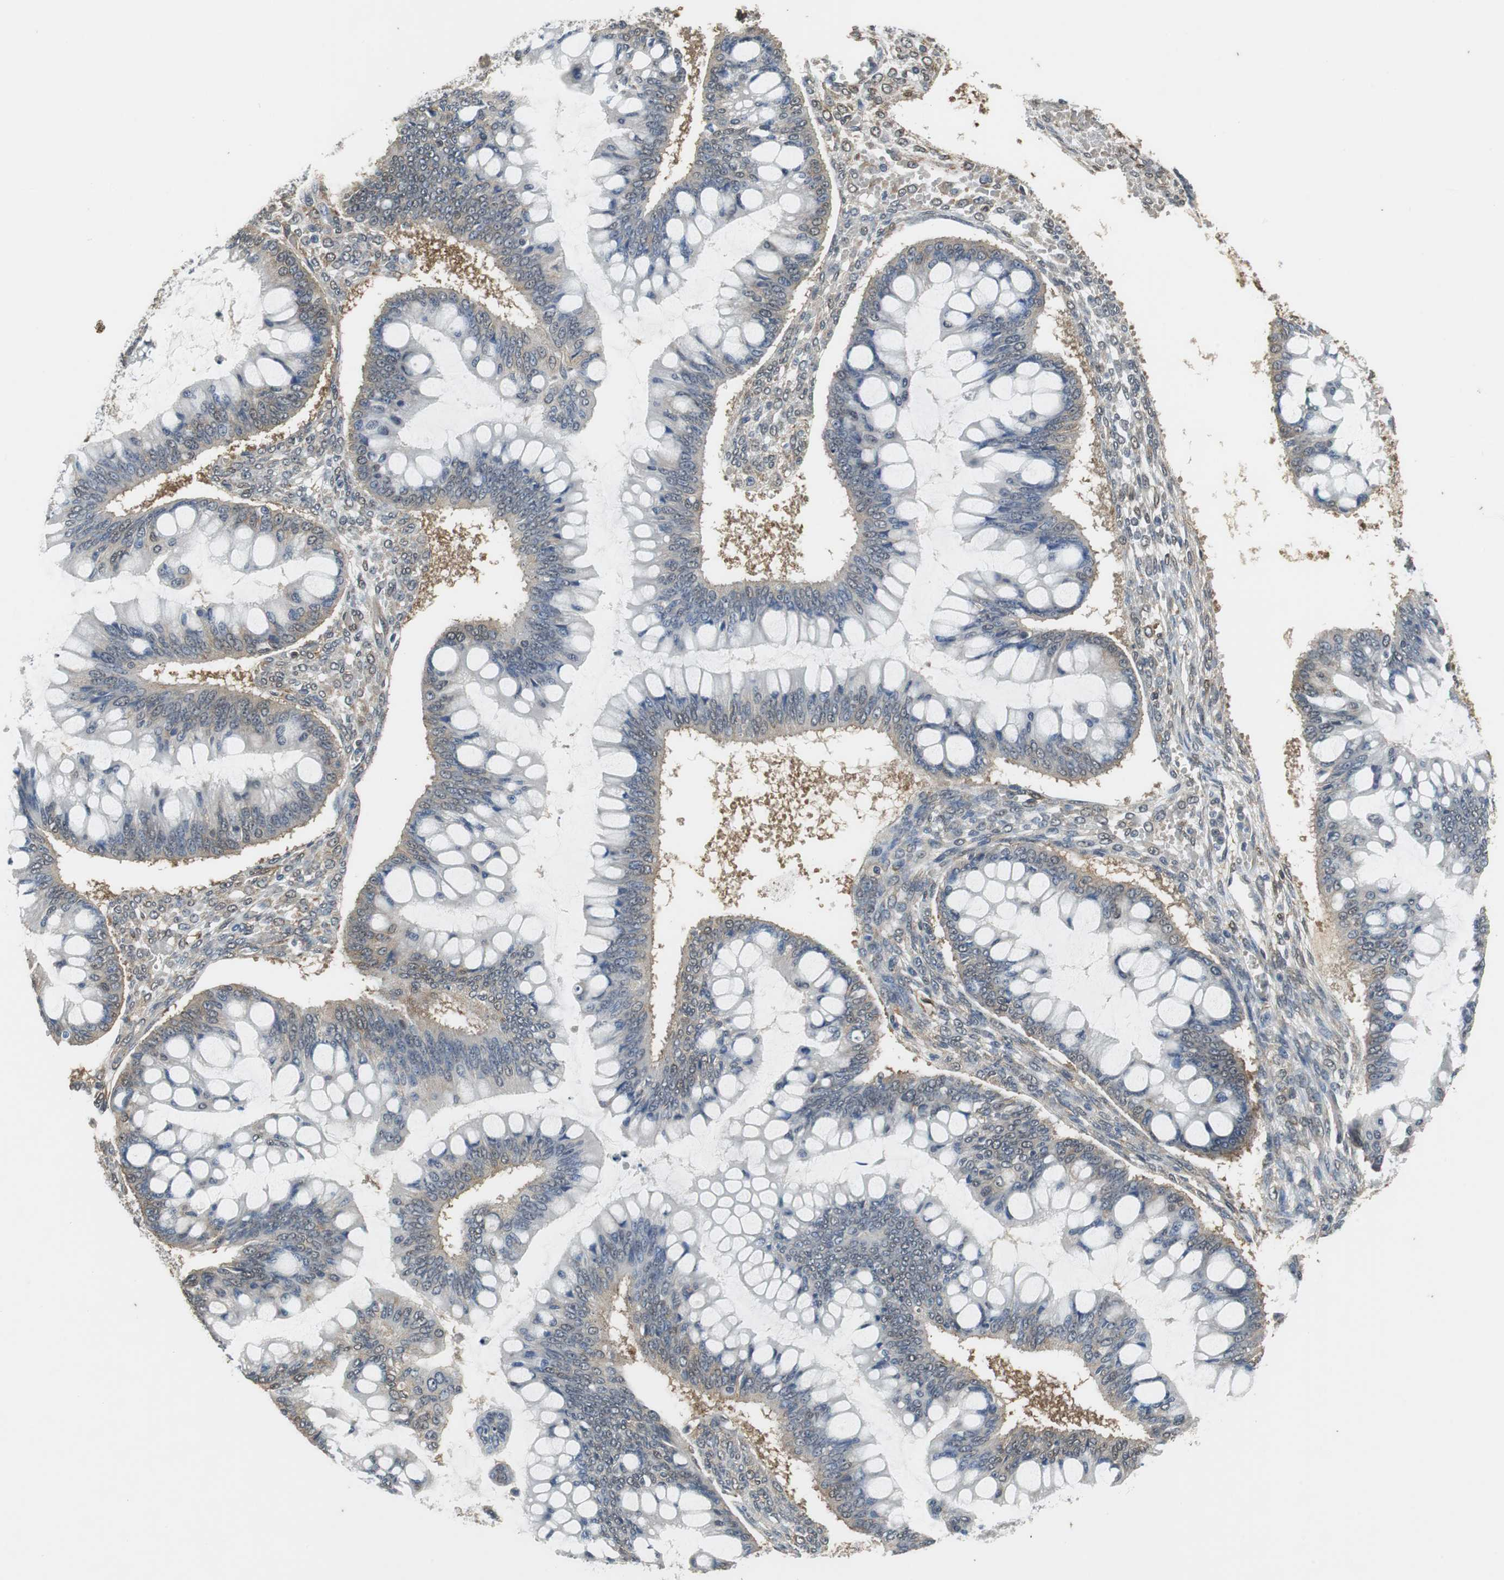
{"staining": {"intensity": "weak", "quantity": "25%-75%", "location": "cytoplasmic/membranous"}, "tissue": "ovarian cancer", "cell_type": "Tumor cells", "image_type": "cancer", "snomed": [{"axis": "morphology", "description": "Cystadenocarcinoma, mucinous, NOS"}, {"axis": "topography", "description": "Ovary"}], "caption": "A brown stain shows weak cytoplasmic/membranous staining of a protein in human mucinous cystadenocarcinoma (ovarian) tumor cells.", "gene": "UBQLN2", "patient": {"sex": "female", "age": 73}}